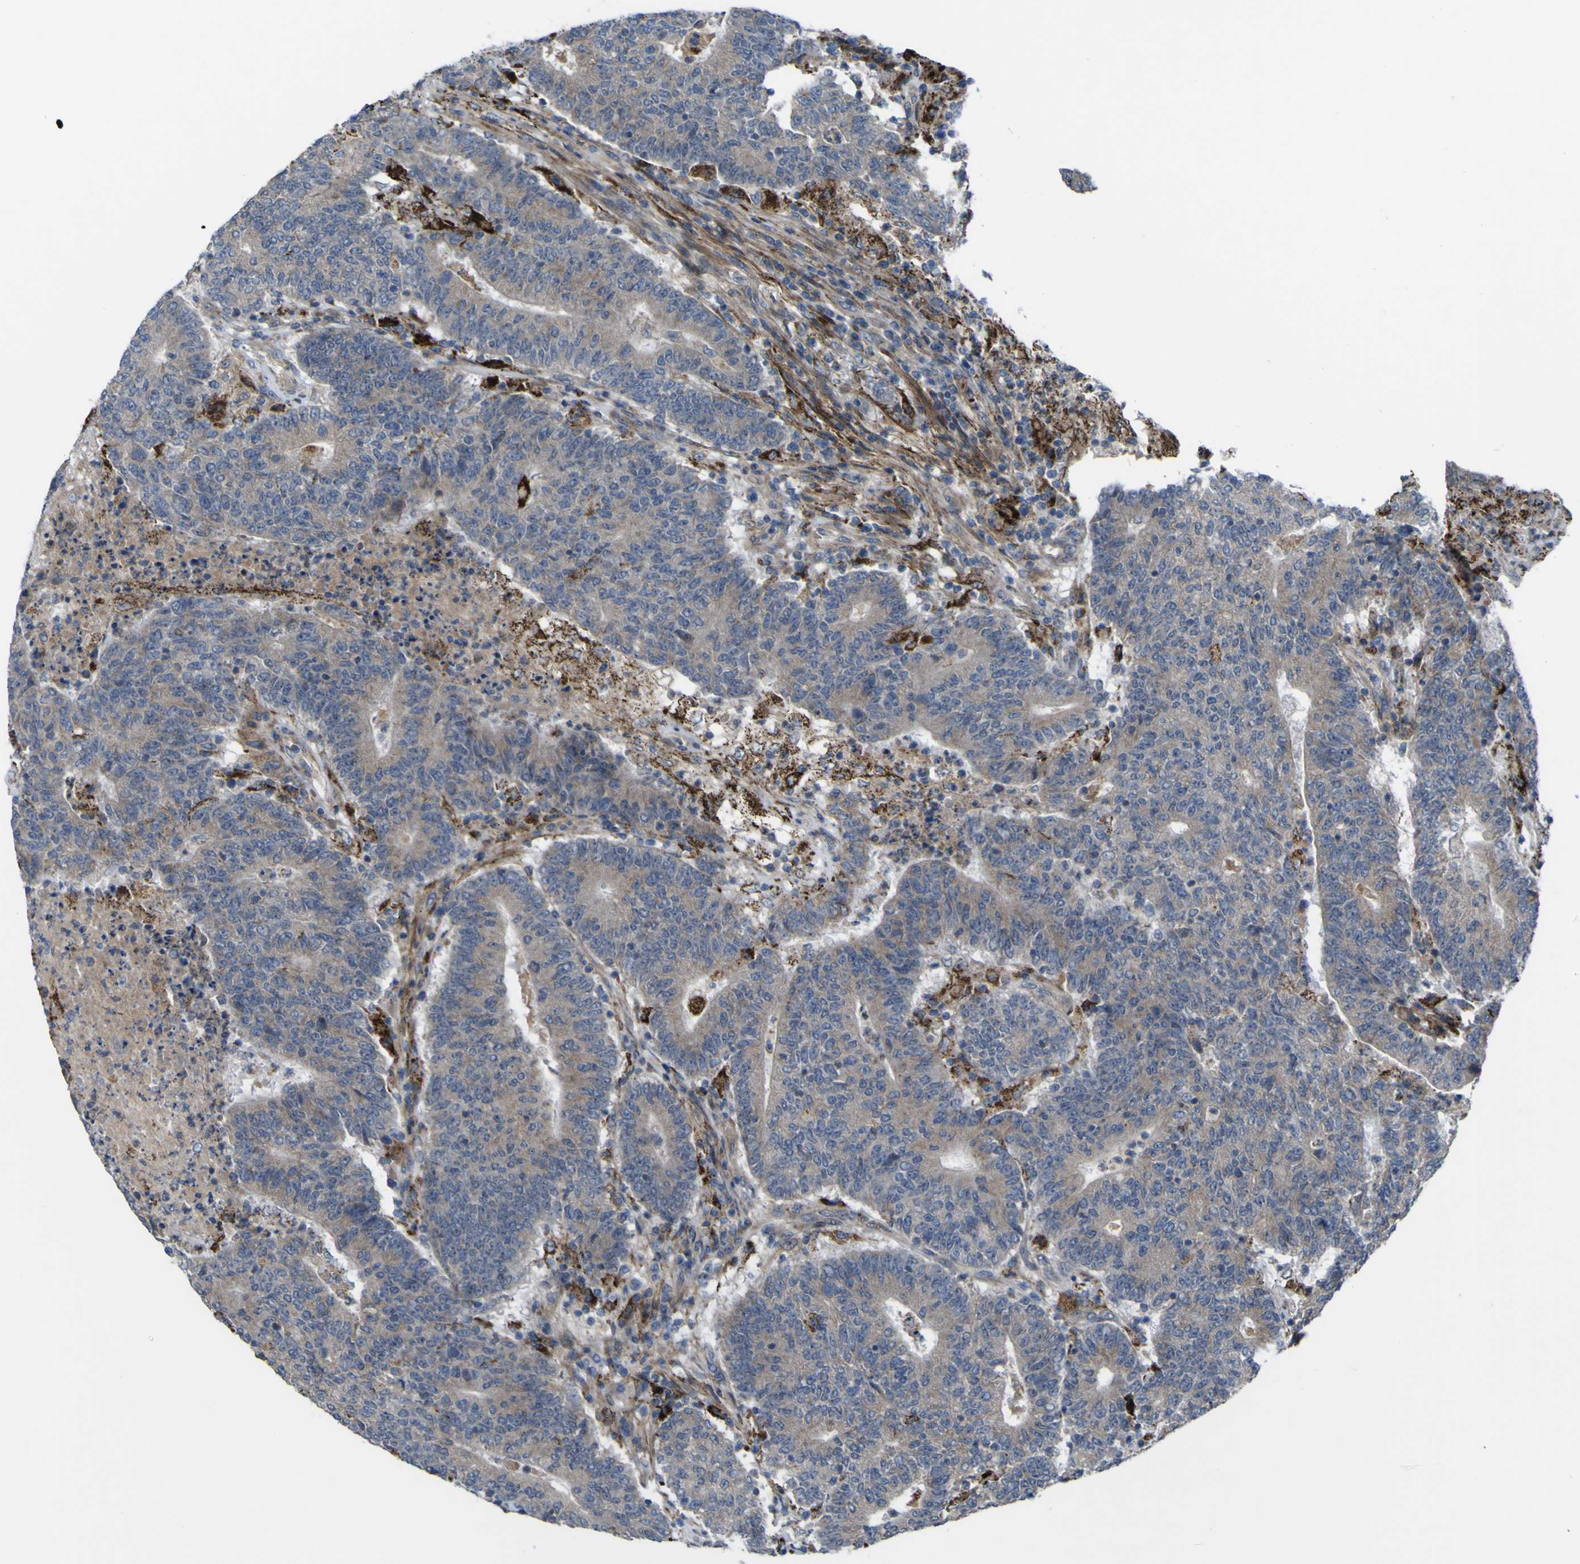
{"staining": {"intensity": "weak", "quantity": "25%-75%", "location": "cytoplasmic/membranous"}, "tissue": "colorectal cancer", "cell_type": "Tumor cells", "image_type": "cancer", "snomed": [{"axis": "morphology", "description": "Normal tissue, NOS"}, {"axis": "morphology", "description": "Adenocarcinoma, NOS"}, {"axis": "topography", "description": "Colon"}], "caption": "Brown immunohistochemical staining in colorectal cancer displays weak cytoplasmic/membranous positivity in about 25%-75% of tumor cells. (Stains: DAB (3,3'-diaminobenzidine) in brown, nuclei in blue, Microscopy: brightfield microscopy at high magnification).", "gene": "GPLD1", "patient": {"sex": "female", "age": 75}}